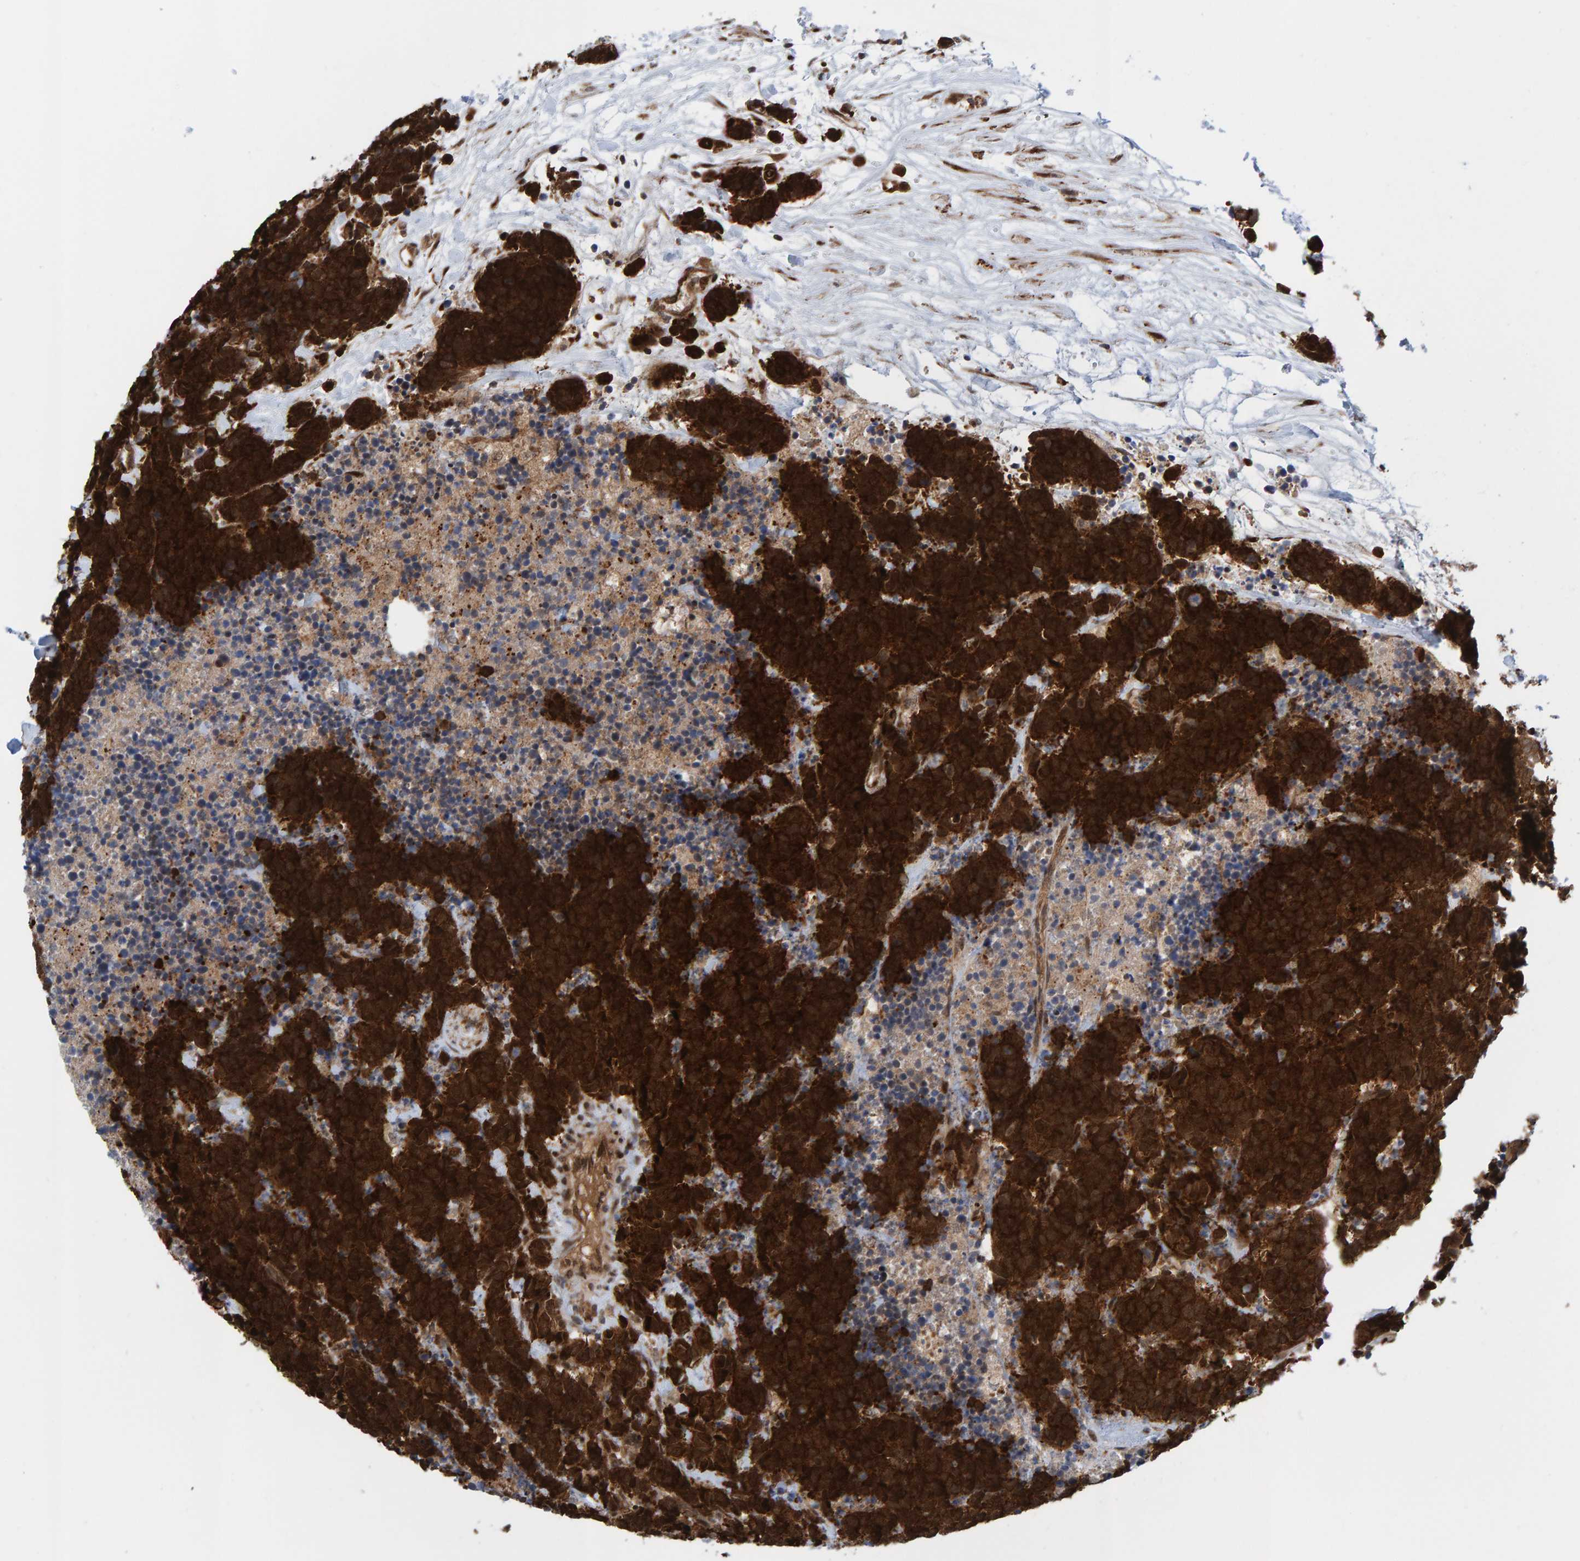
{"staining": {"intensity": "strong", "quantity": ">75%", "location": "cytoplasmic/membranous"}, "tissue": "carcinoid", "cell_type": "Tumor cells", "image_type": "cancer", "snomed": [{"axis": "morphology", "description": "Carcinoma, NOS"}, {"axis": "morphology", "description": "Carcinoid, malignant, NOS"}, {"axis": "topography", "description": "Urinary bladder"}], "caption": "Approximately >75% of tumor cells in human carcinoid exhibit strong cytoplasmic/membranous protein staining as visualized by brown immunohistochemical staining.", "gene": "ZNF366", "patient": {"sex": "male", "age": 57}}